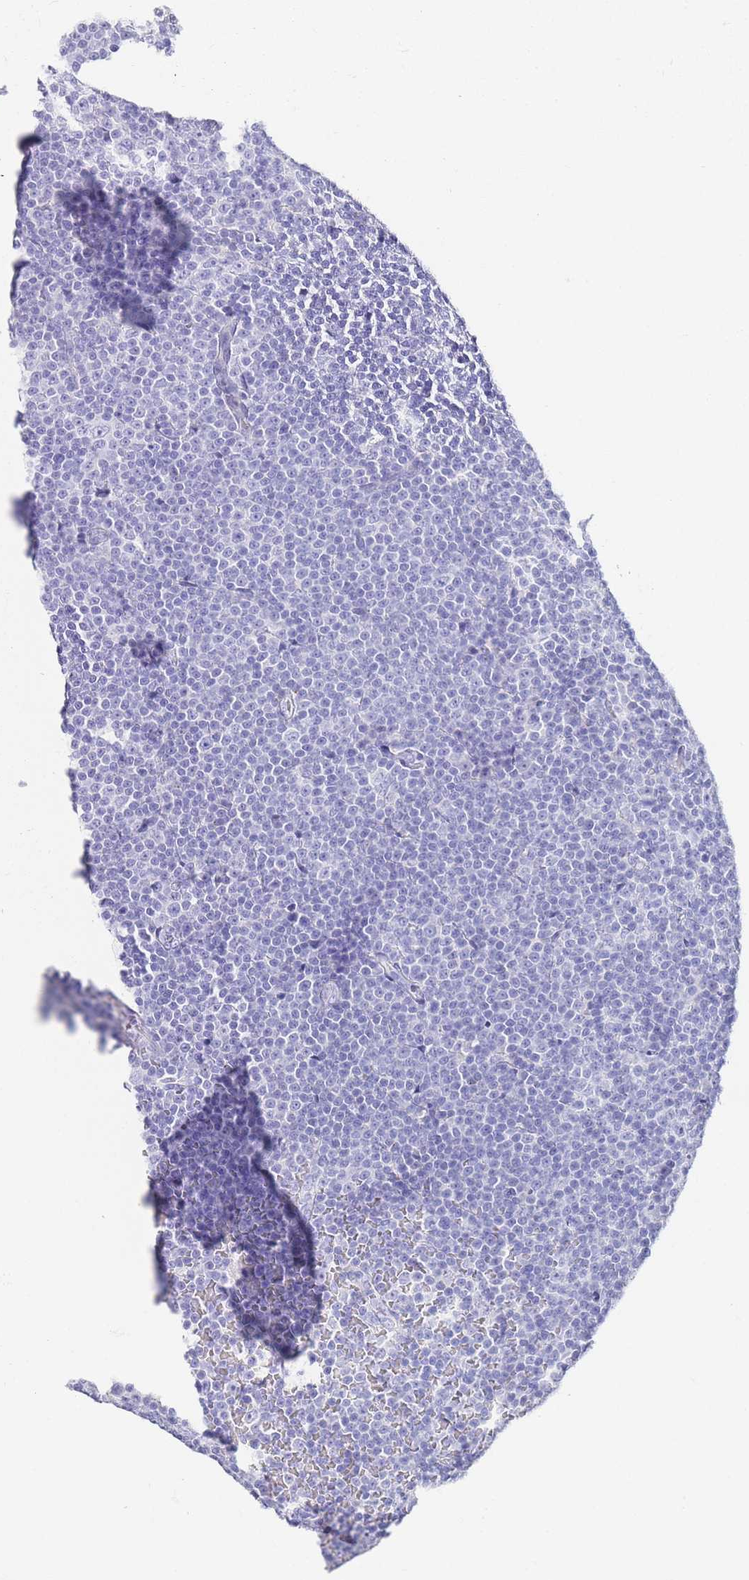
{"staining": {"intensity": "negative", "quantity": "none", "location": "none"}, "tissue": "lymphoma", "cell_type": "Tumor cells", "image_type": "cancer", "snomed": [{"axis": "morphology", "description": "Malignant lymphoma, non-Hodgkin's type, Low grade"}, {"axis": "topography", "description": "Lymph node"}], "caption": "A high-resolution histopathology image shows immunohistochemistry staining of malignant lymphoma, non-Hodgkin's type (low-grade), which reveals no significant staining in tumor cells.", "gene": "DPP4", "patient": {"sex": "female", "age": 67}}